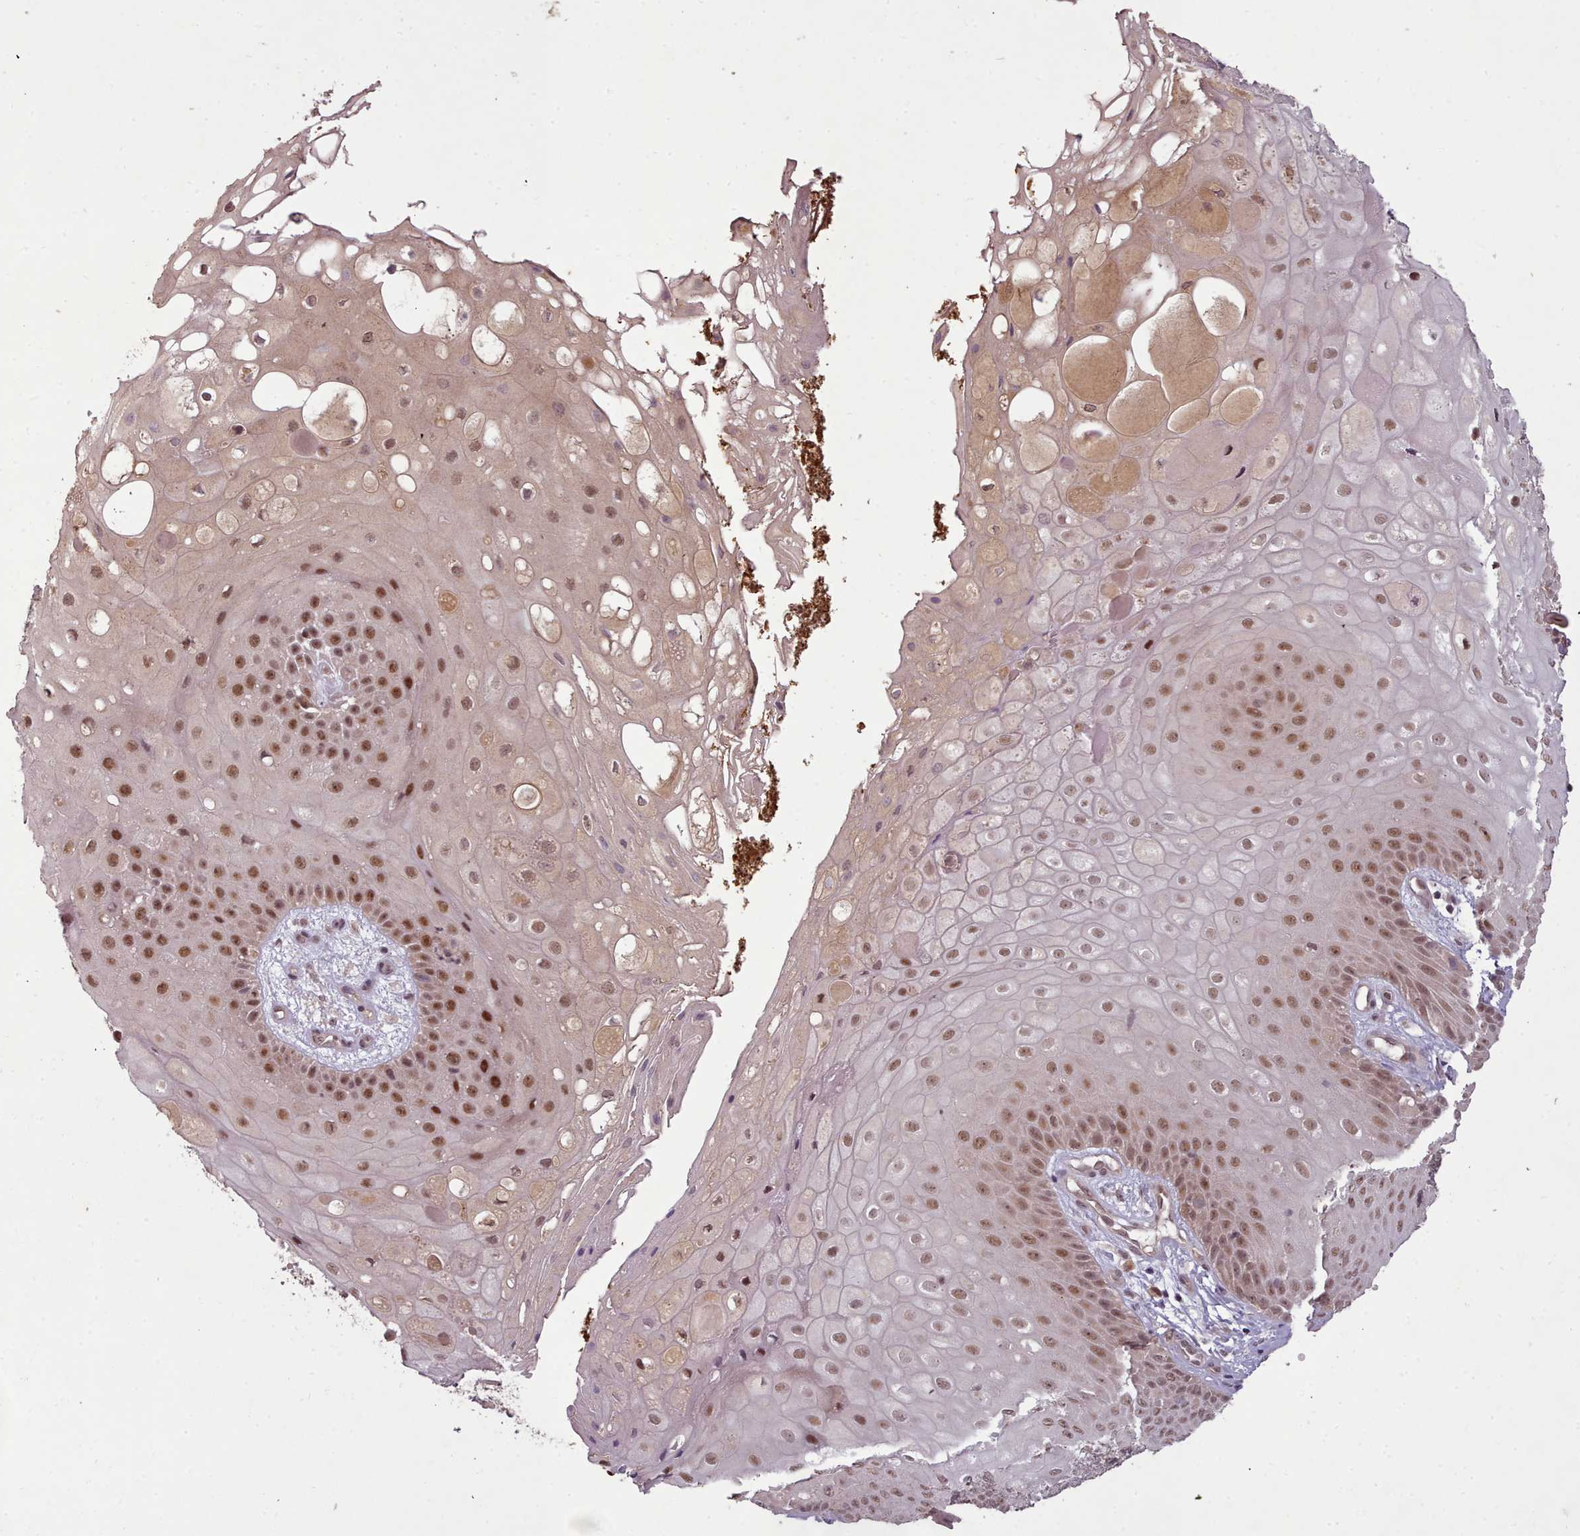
{"staining": {"intensity": "moderate", "quantity": ">75%", "location": "nuclear"}, "tissue": "skin", "cell_type": "Epidermal cells", "image_type": "normal", "snomed": [{"axis": "morphology", "description": "Normal tissue, NOS"}, {"axis": "topography", "description": "Anal"}], "caption": "The image shows a brown stain indicating the presence of a protein in the nuclear of epidermal cells in skin. The staining was performed using DAB to visualize the protein expression in brown, while the nuclei were stained in blue with hematoxylin (Magnification: 20x).", "gene": "CDC6", "patient": {"sex": "male", "age": 80}}